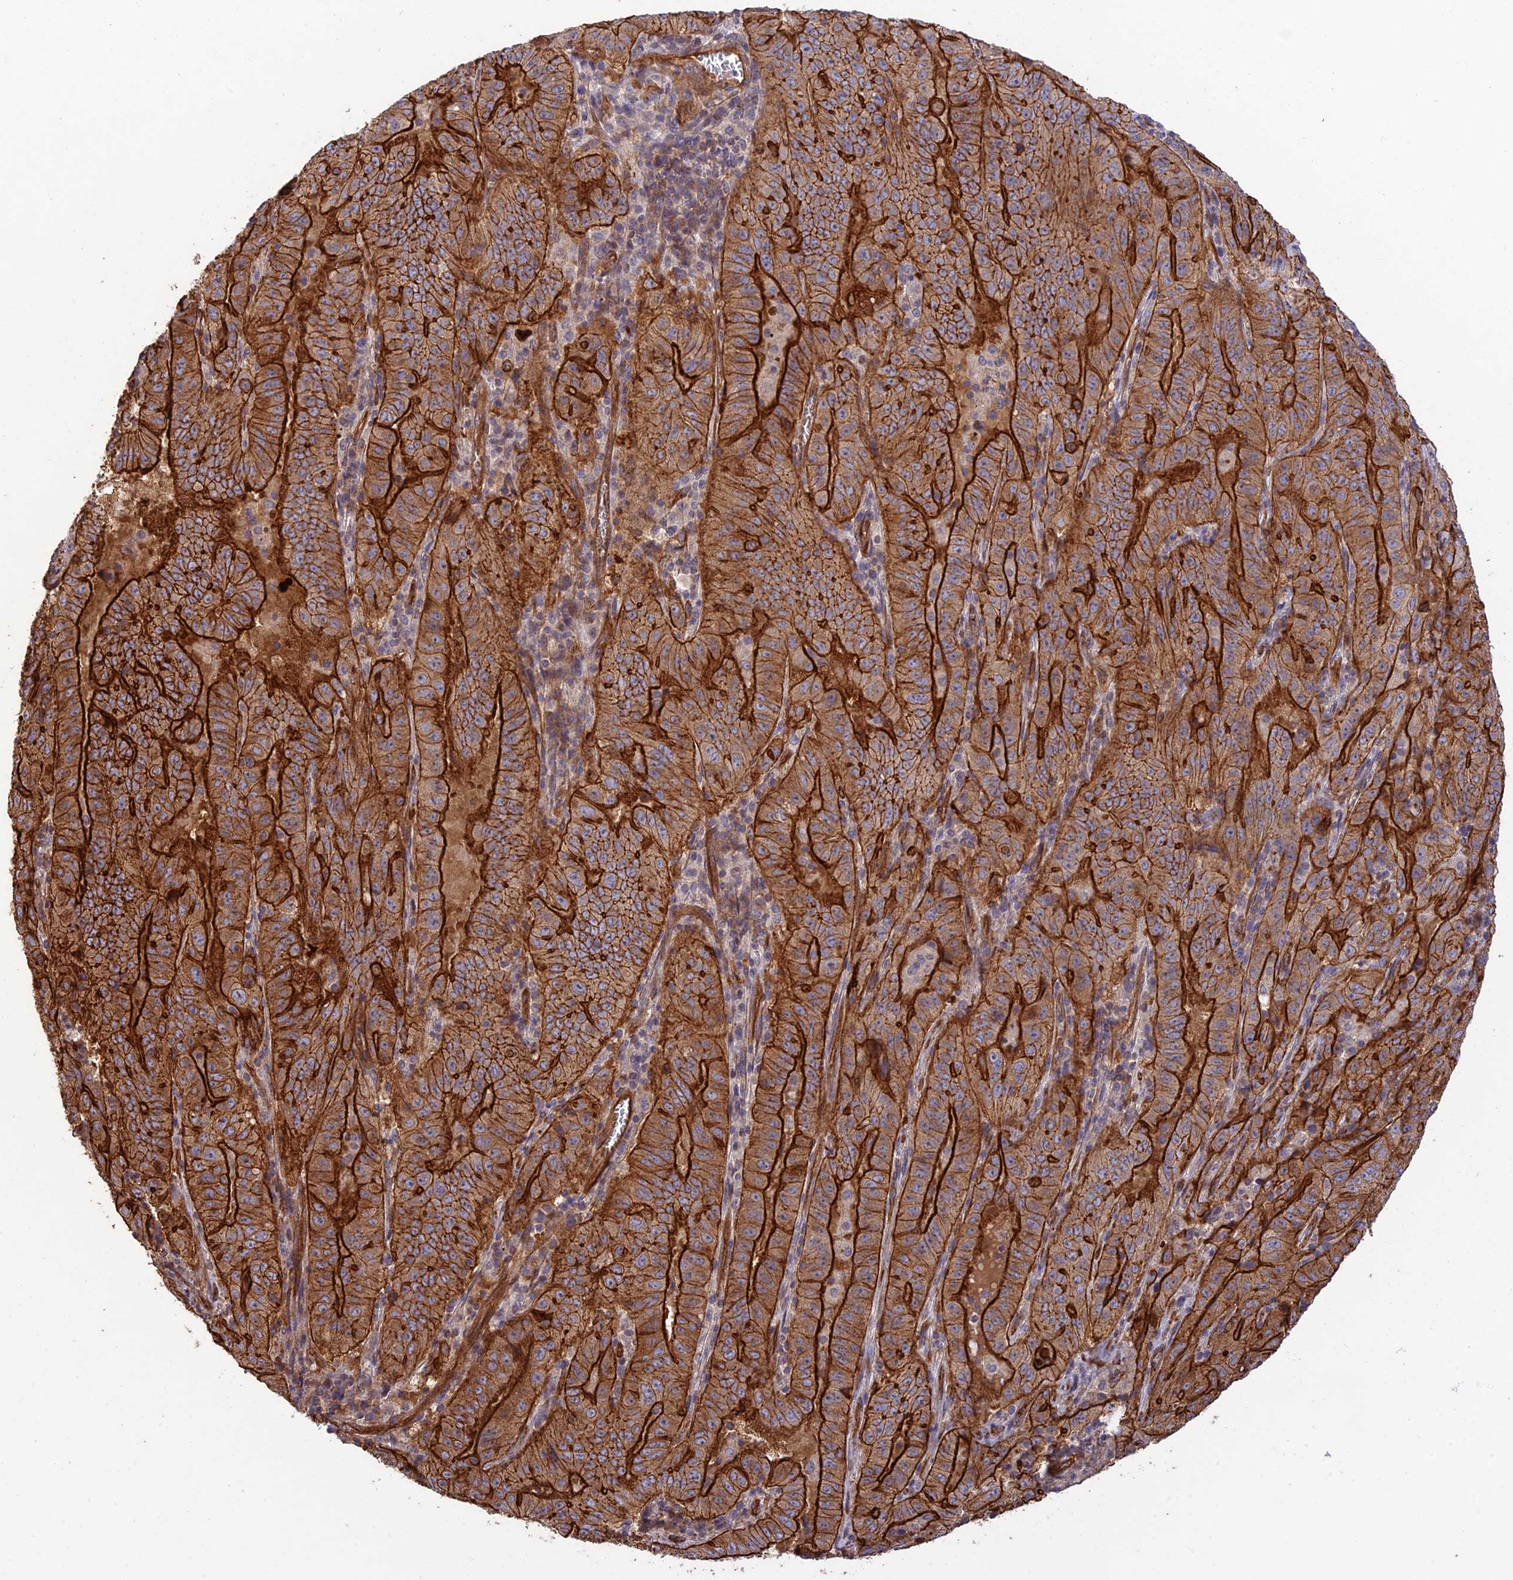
{"staining": {"intensity": "strong", "quantity": ">75%", "location": "cytoplasmic/membranous"}, "tissue": "pancreatic cancer", "cell_type": "Tumor cells", "image_type": "cancer", "snomed": [{"axis": "morphology", "description": "Adenocarcinoma, NOS"}, {"axis": "topography", "description": "Pancreas"}], "caption": "Immunohistochemical staining of human pancreatic cancer (adenocarcinoma) demonstrates high levels of strong cytoplasmic/membranous protein positivity in approximately >75% of tumor cells.", "gene": "HOMER2", "patient": {"sex": "male", "age": 63}}